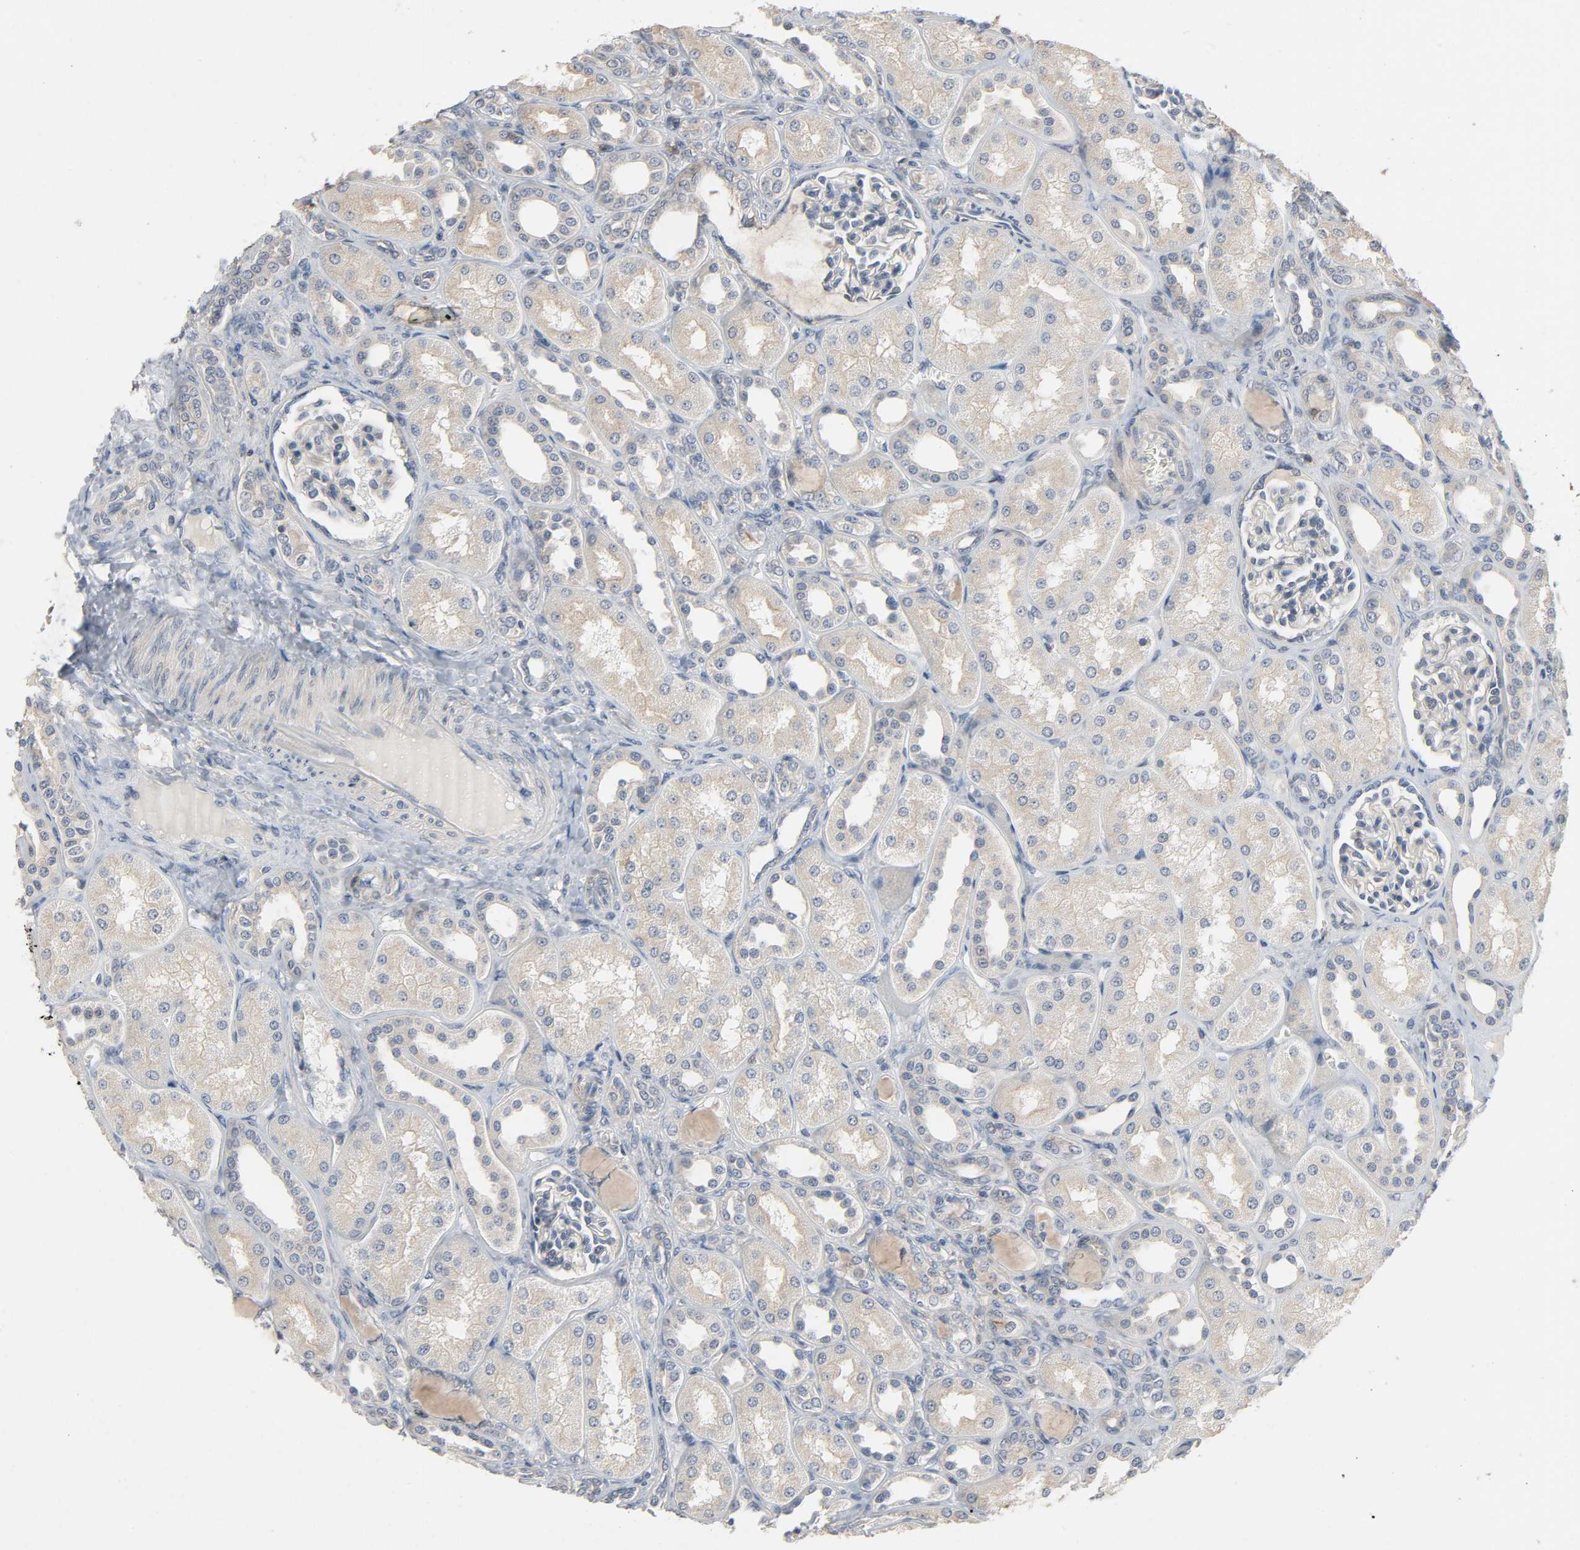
{"staining": {"intensity": "weak", "quantity": "<25%", "location": "cytoplasmic/membranous"}, "tissue": "kidney", "cell_type": "Cells in glomeruli", "image_type": "normal", "snomed": [{"axis": "morphology", "description": "Normal tissue, NOS"}, {"axis": "topography", "description": "Kidney"}], "caption": "Immunohistochemistry histopathology image of unremarkable kidney: human kidney stained with DAB exhibits no significant protein expression in cells in glomeruli.", "gene": "CD4", "patient": {"sex": "male", "age": 7}}